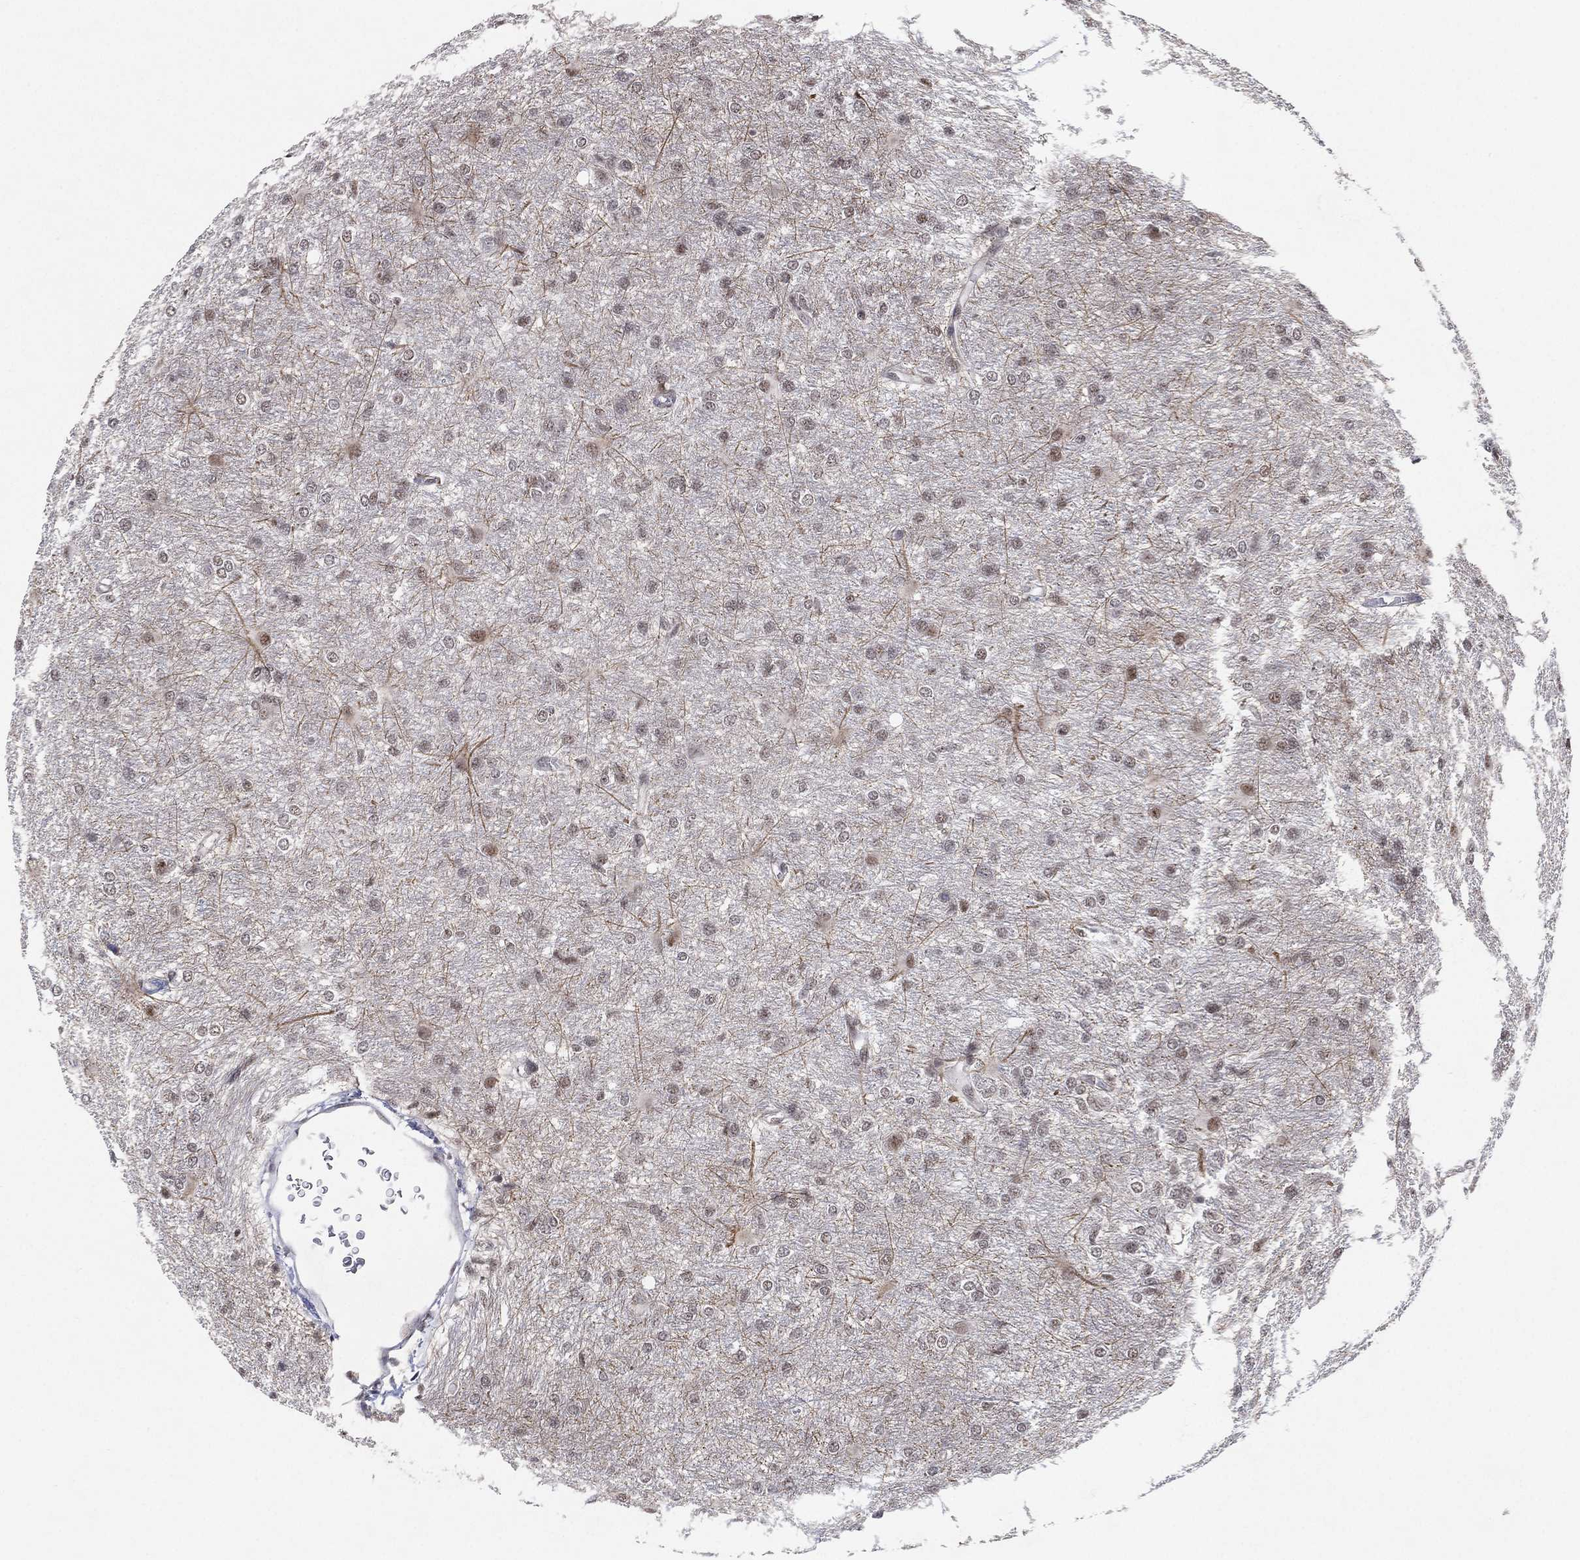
{"staining": {"intensity": "weak", "quantity": "<25%", "location": "nuclear"}, "tissue": "glioma", "cell_type": "Tumor cells", "image_type": "cancer", "snomed": [{"axis": "morphology", "description": "Glioma, malignant, High grade"}, {"axis": "topography", "description": "Brain"}], "caption": "Tumor cells are negative for brown protein staining in malignant glioma (high-grade). The staining is performed using DAB brown chromogen with nuclei counter-stained in using hematoxylin.", "gene": "DGCR8", "patient": {"sex": "male", "age": 68}}